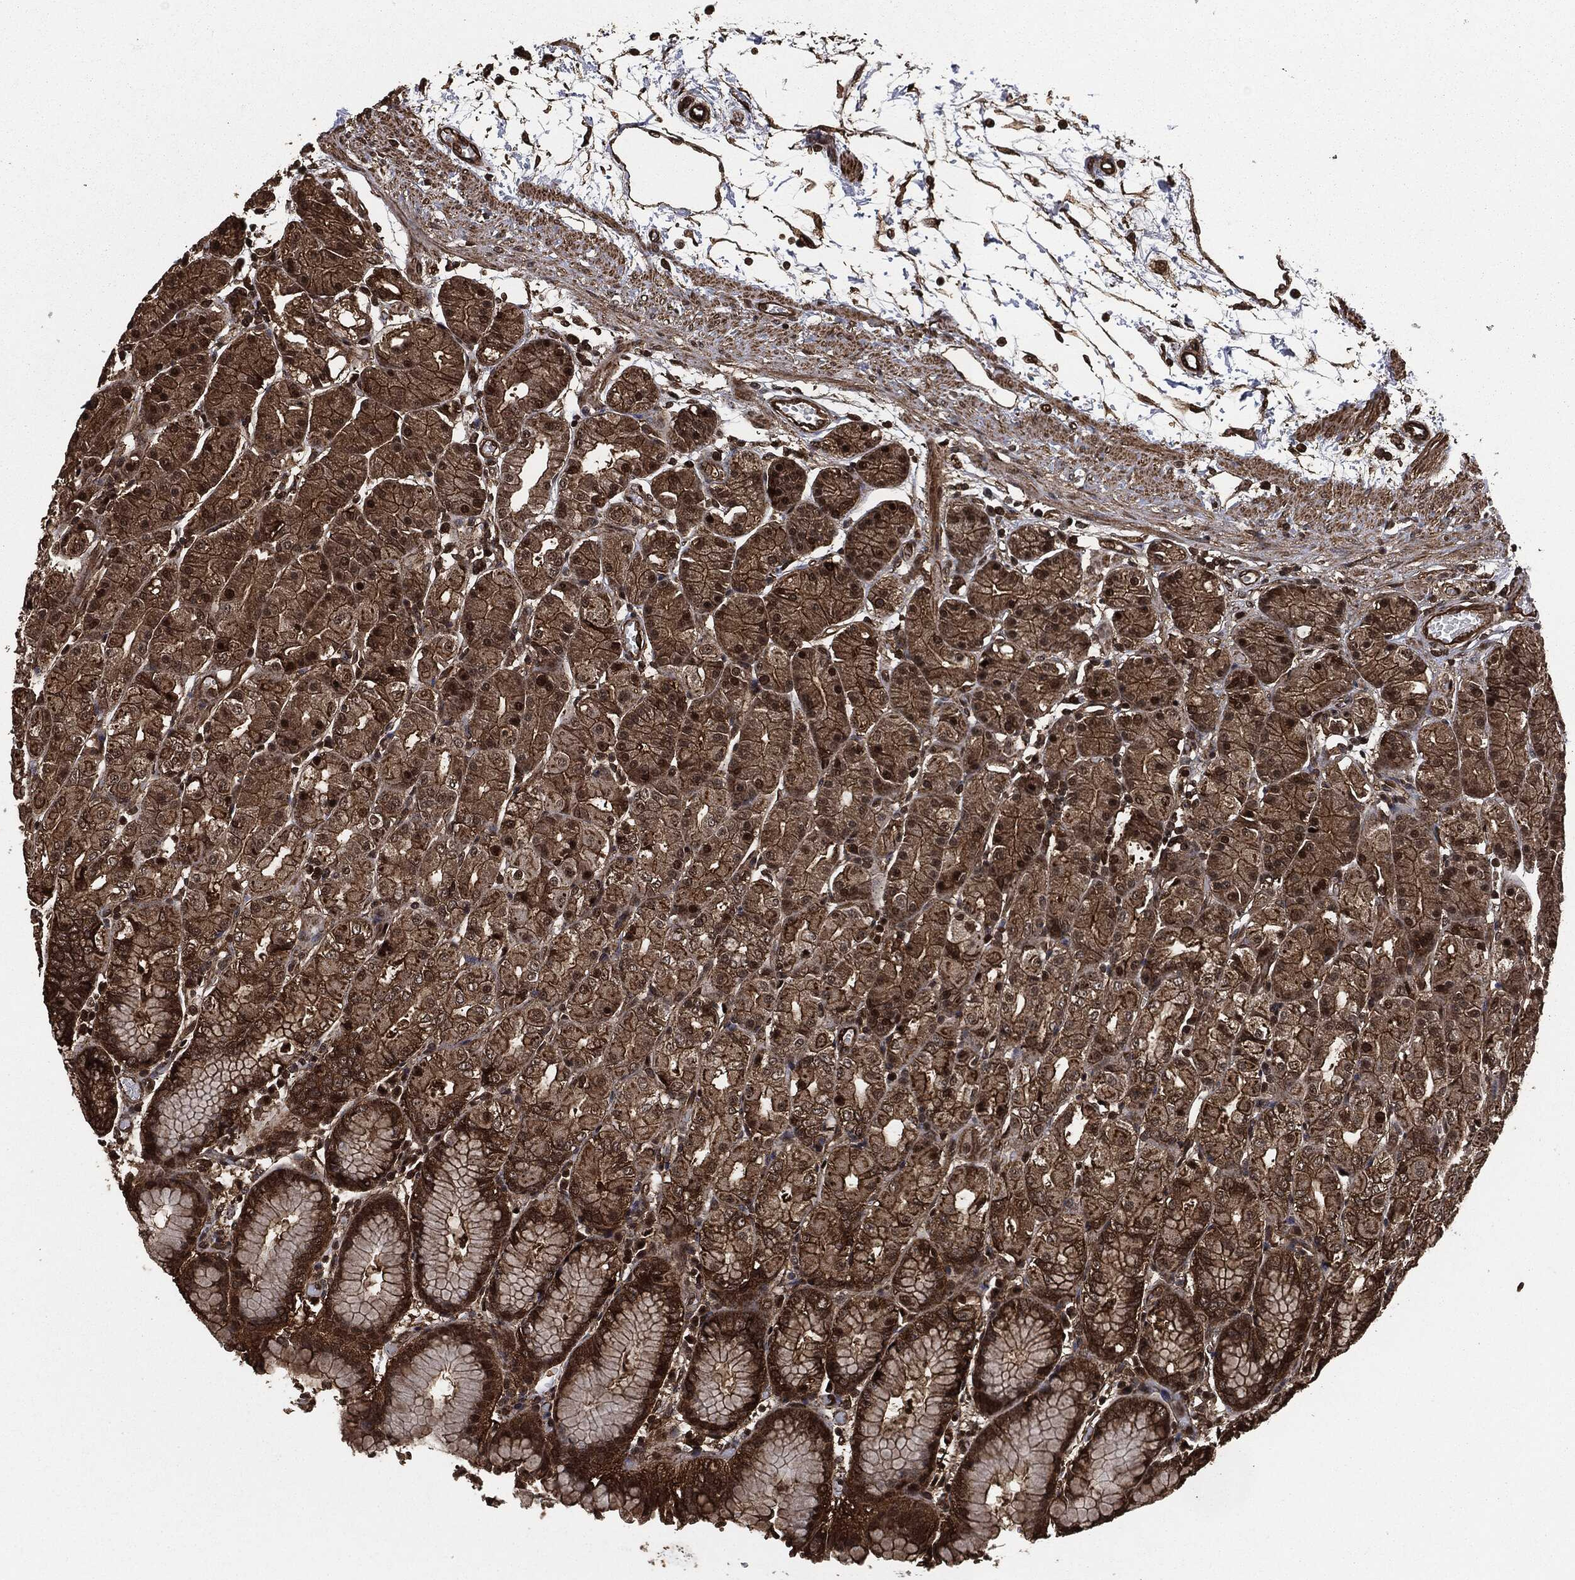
{"staining": {"intensity": "strong", "quantity": ">75%", "location": "cytoplasmic/membranous"}, "tissue": "stomach", "cell_type": "Glandular cells", "image_type": "normal", "snomed": [{"axis": "morphology", "description": "Normal tissue, NOS"}, {"axis": "morphology", "description": "Adenocarcinoma, NOS"}, {"axis": "topography", "description": "Stomach"}], "caption": "Glandular cells show high levels of strong cytoplasmic/membranous expression in approximately >75% of cells in benign stomach.", "gene": "HRAS", "patient": {"sex": "female", "age": 81}}